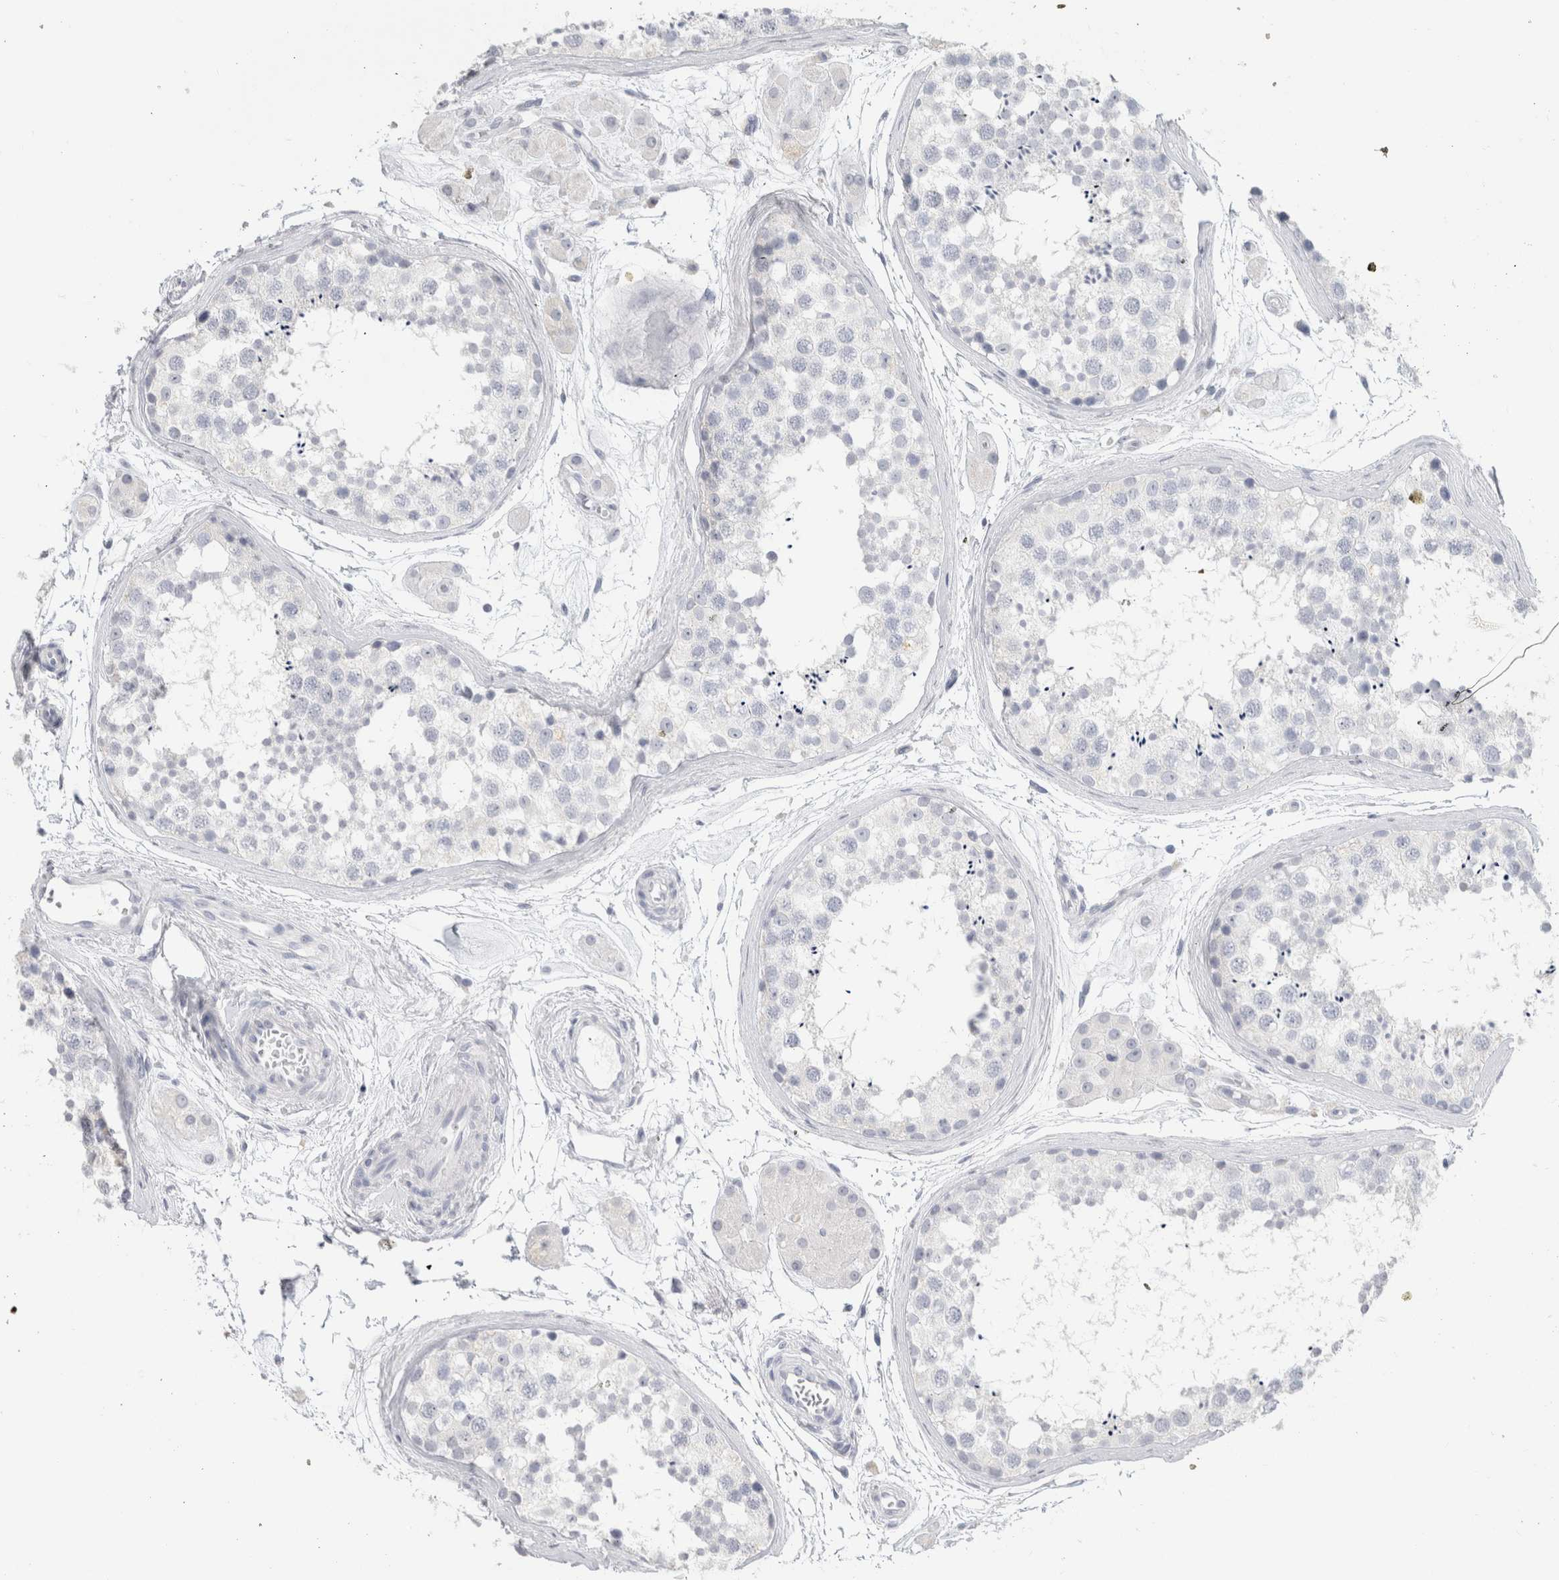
{"staining": {"intensity": "negative", "quantity": "none", "location": "none"}, "tissue": "testis", "cell_type": "Cells in seminiferous ducts", "image_type": "normal", "snomed": [{"axis": "morphology", "description": "Normal tissue, NOS"}, {"axis": "topography", "description": "Testis"}], "caption": "This is an immunohistochemistry image of benign human testis. There is no staining in cells in seminiferous ducts.", "gene": "SLC6A1", "patient": {"sex": "male", "age": 56}}